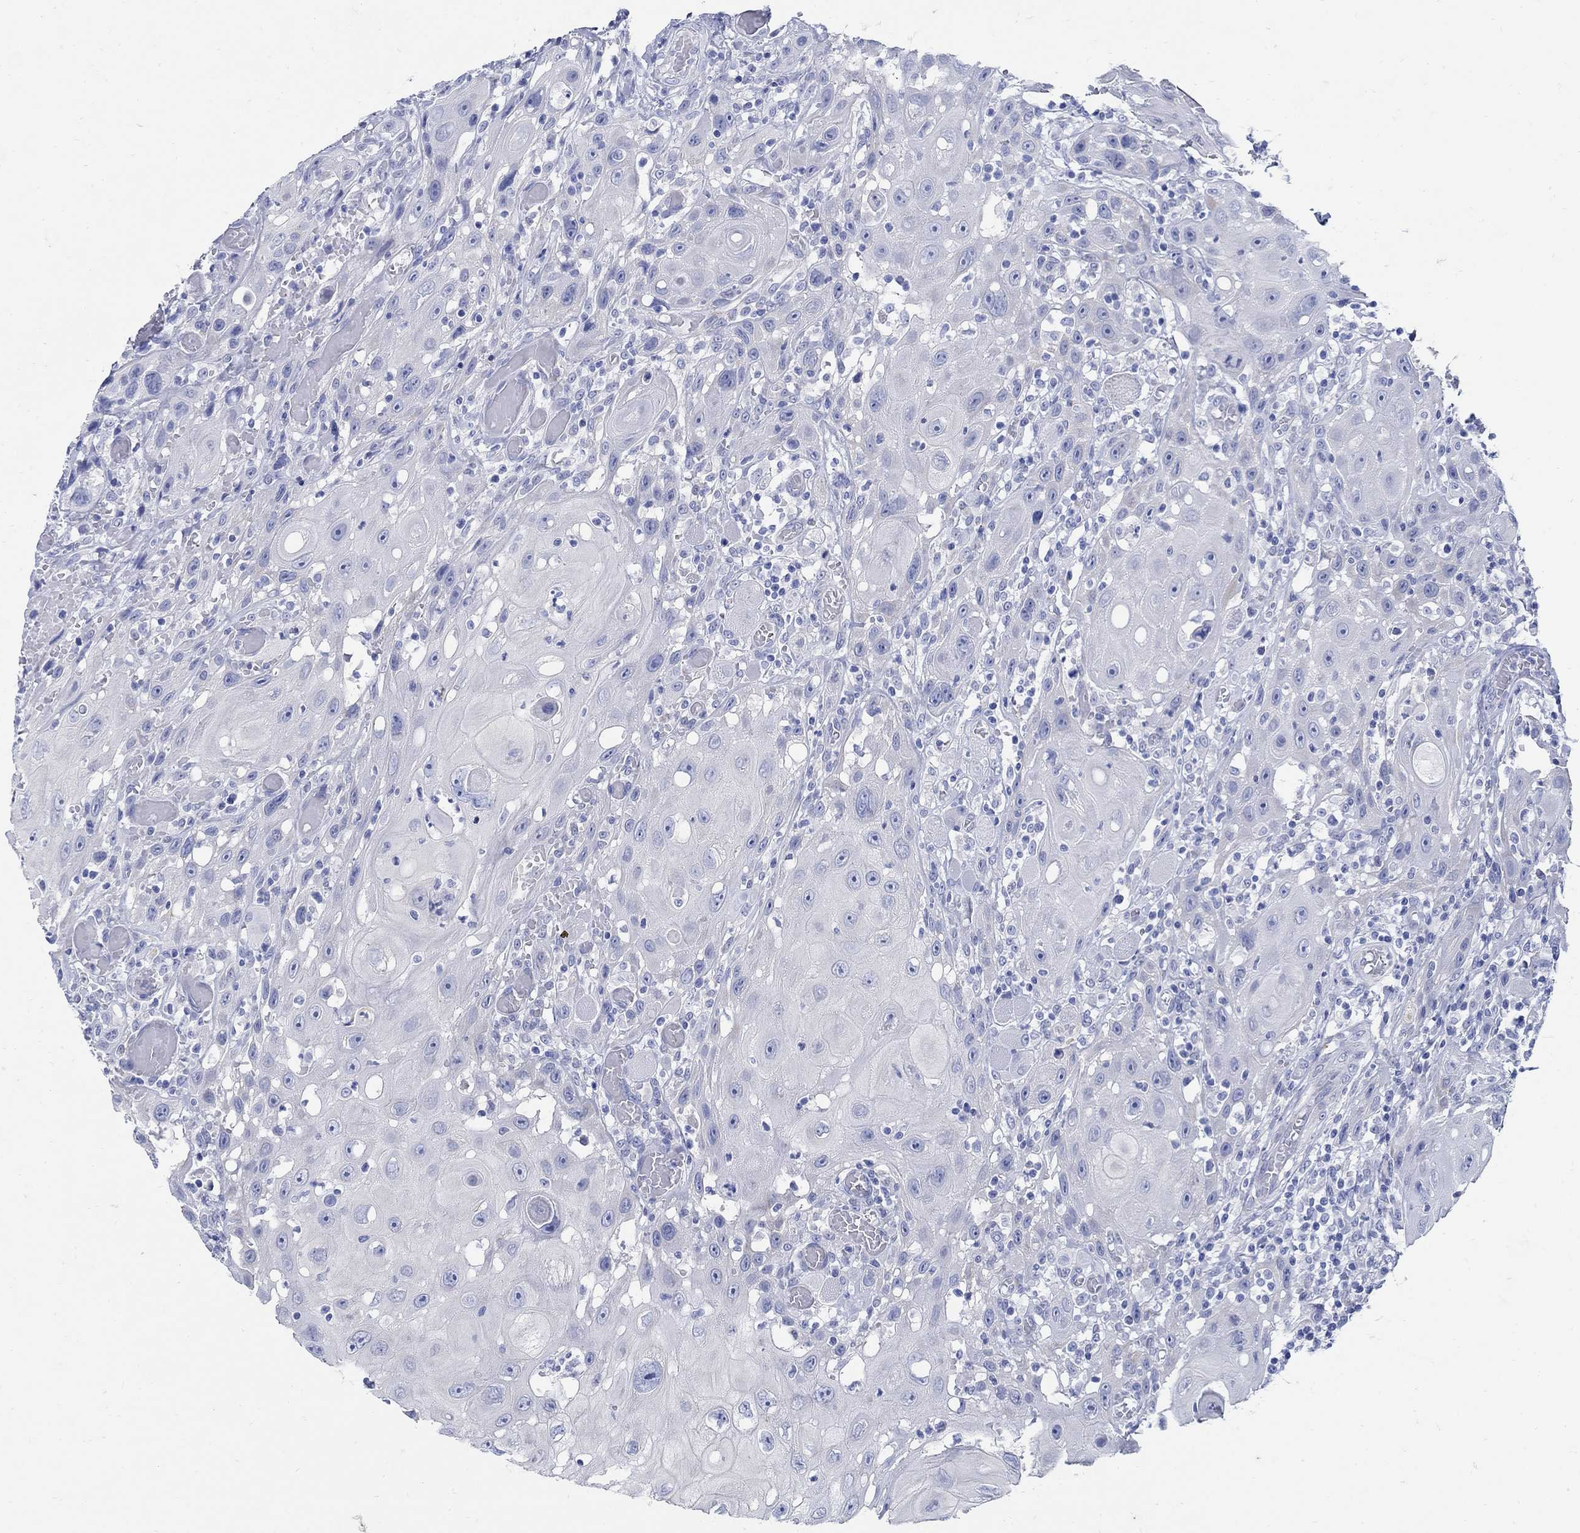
{"staining": {"intensity": "negative", "quantity": "none", "location": "none"}, "tissue": "head and neck cancer", "cell_type": "Tumor cells", "image_type": "cancer", "snomed": [{"axis": "morphology", "description": "Normal tissue, NOS"}, {"axis": "morphology", "description": "Squamous cell carcinoma, NOS"}, {"axis": "topography", "description": "Oral tissue"}, {"axis": "topography", "description": "Head-Neck"}], "caption": "Protein analysis of head and neck cancer (squamous cell carcinoma) demonstrates no significant expression in tumor cells. (Brightfield microscopy of DAB (3,3'-diaminobenzidine) IHC at high magnification).", "gene": "ZDHHC14", "patient": {"sex": "male", "age": 71}}